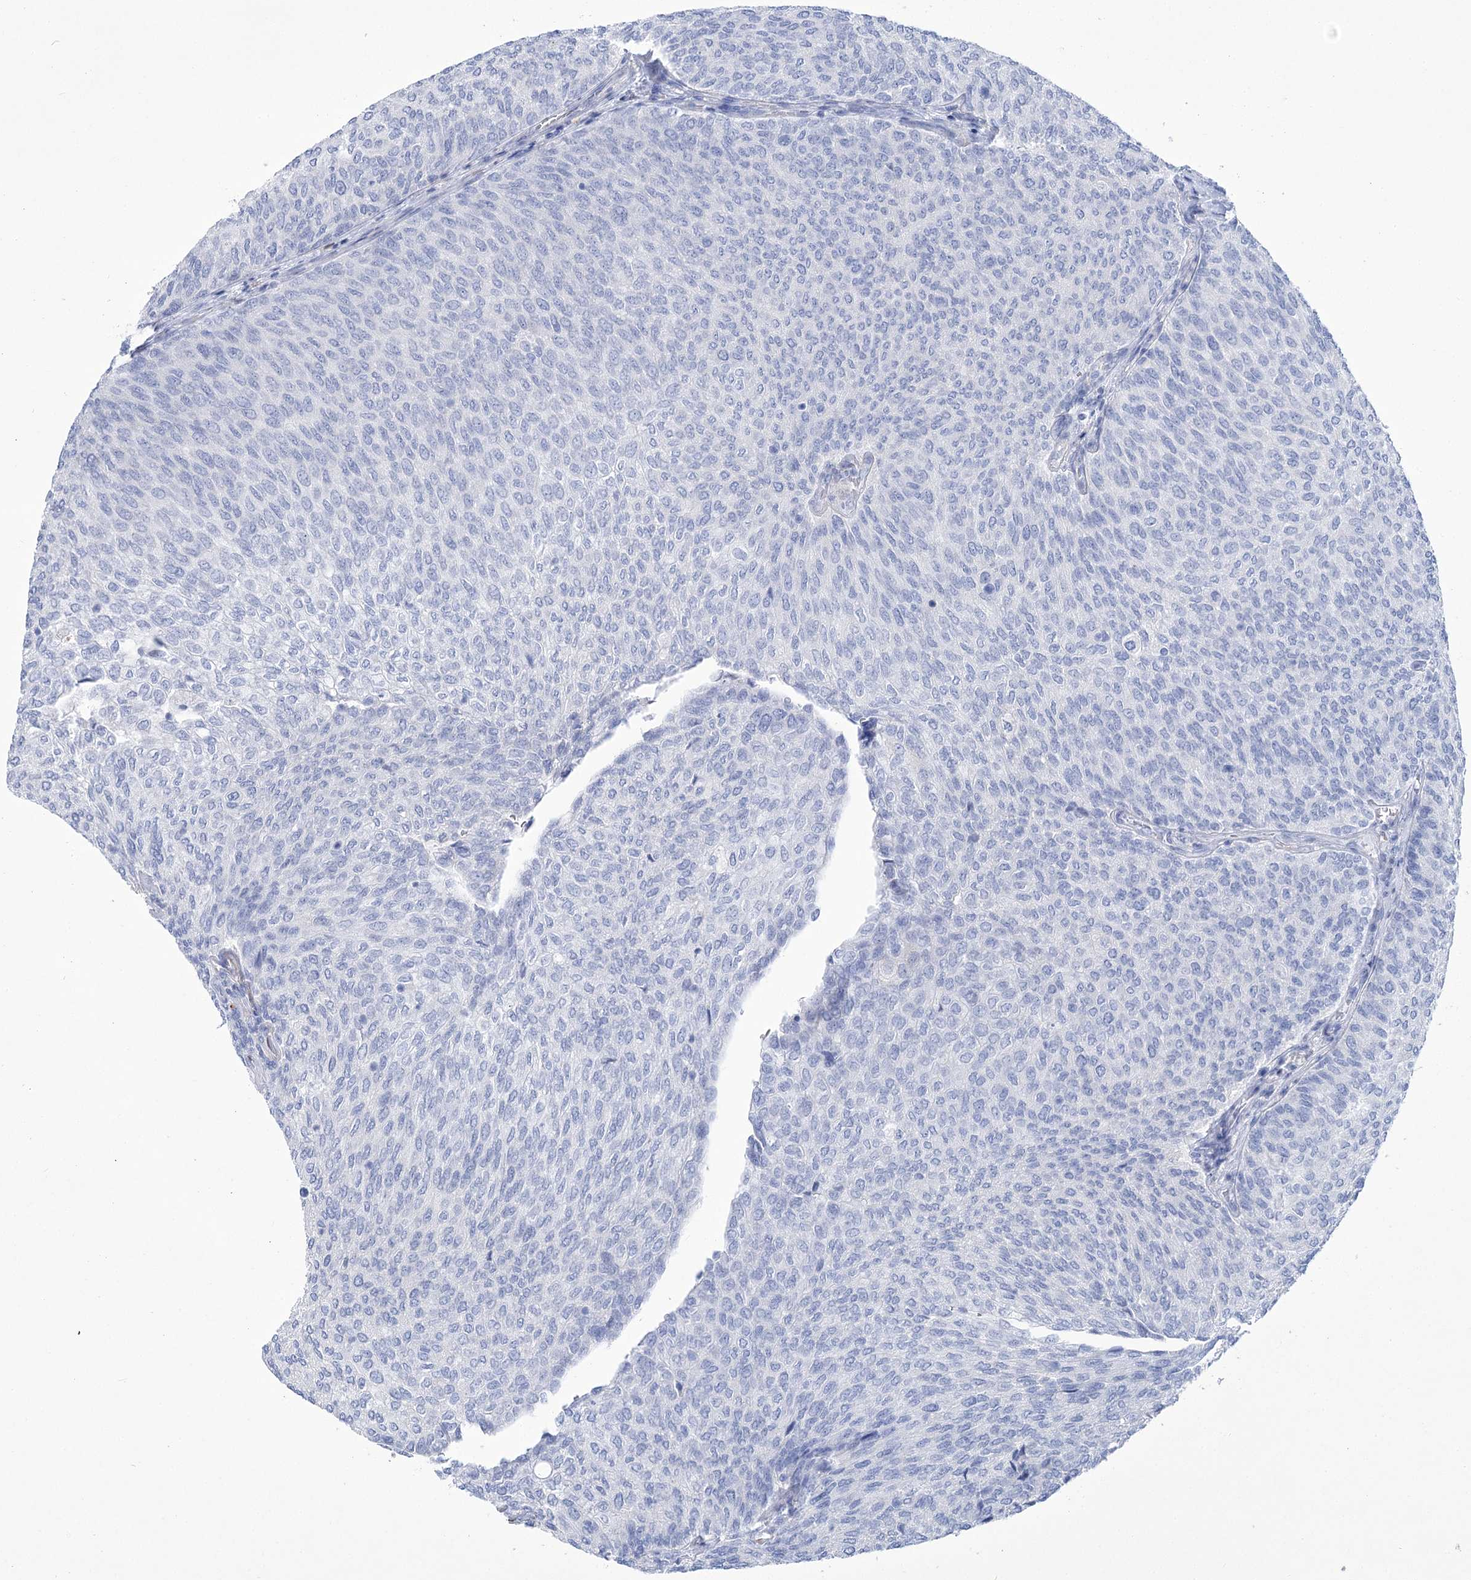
{"staining": {"intensity": "negative", "quantity": "none", "location": "none"}, "tissue": "urothelial cancer", "cell_type": "Tumor cells", "image_type": "cancer", "snomed": [{"axis": "morphology", "description": "Urothelial carcinoma, Low grade"}, {"axis": "topography", "description": "Urinary bladder"}], "caption": "Immunohistochemistry photomicrograph of urothelial cancer stained for a protein (brown), which demonstrates no positivity in tumor cells.", "gene": "PCDHA1", "patient": {"sex": "female", "age": 79}}